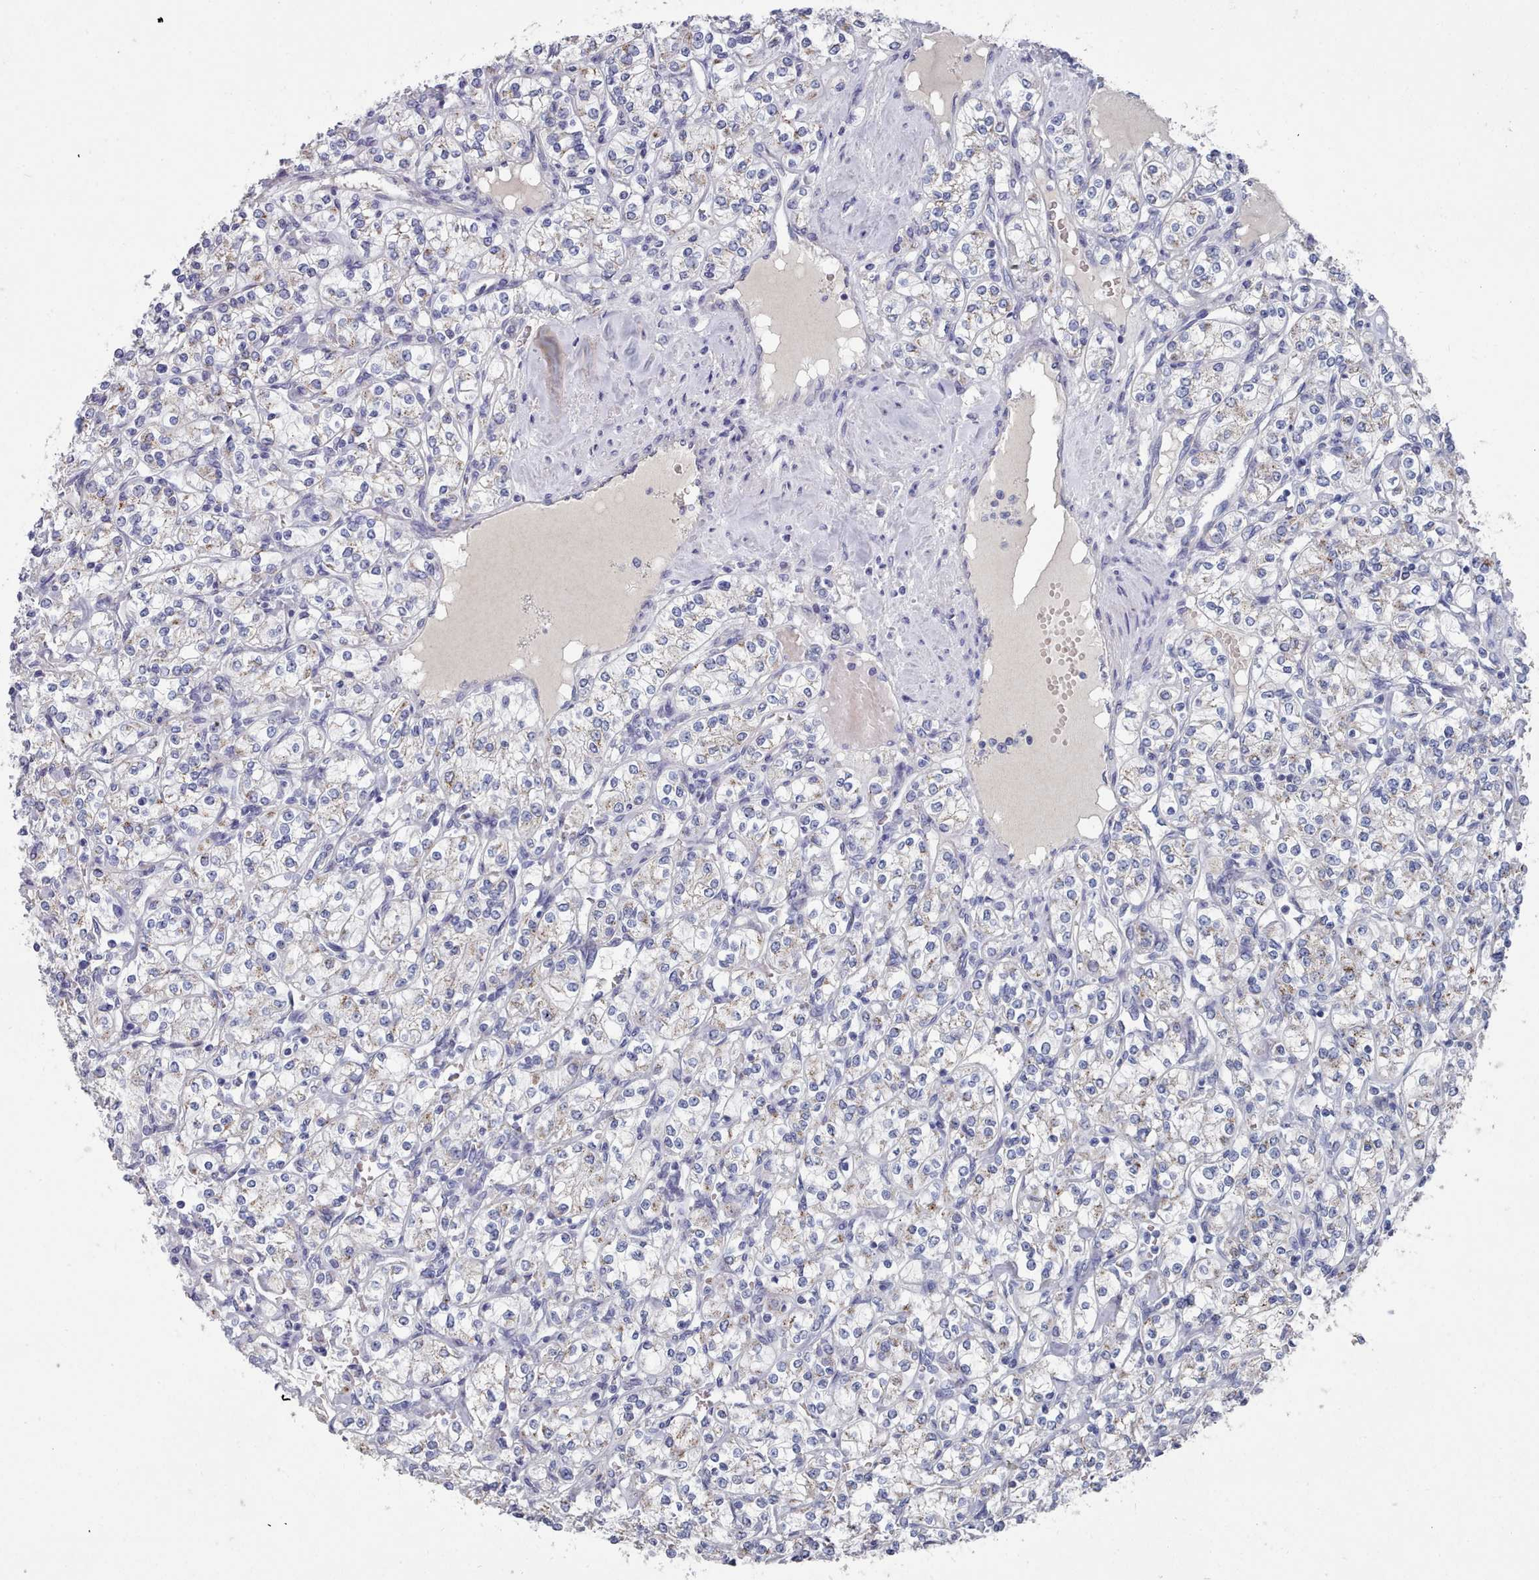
{"staining": {"intensity": "negative", "quantity": "none", "location": "none"}, "tissue": "renal cancer", "cell_type": "Tumor cells", "image_type": "cancer", "snomed": [{"axis": "morphology", "description": "Adenocarcinoma, NOS"}, {"axis": "topography", "description": "Kidney"}], "caption": "The micrograph shows no significant staining in tumor cells of renal cancer (adenocarcinoma).", "gene": "ACAD11", "patient": {"sex": "male", "age": 77}}